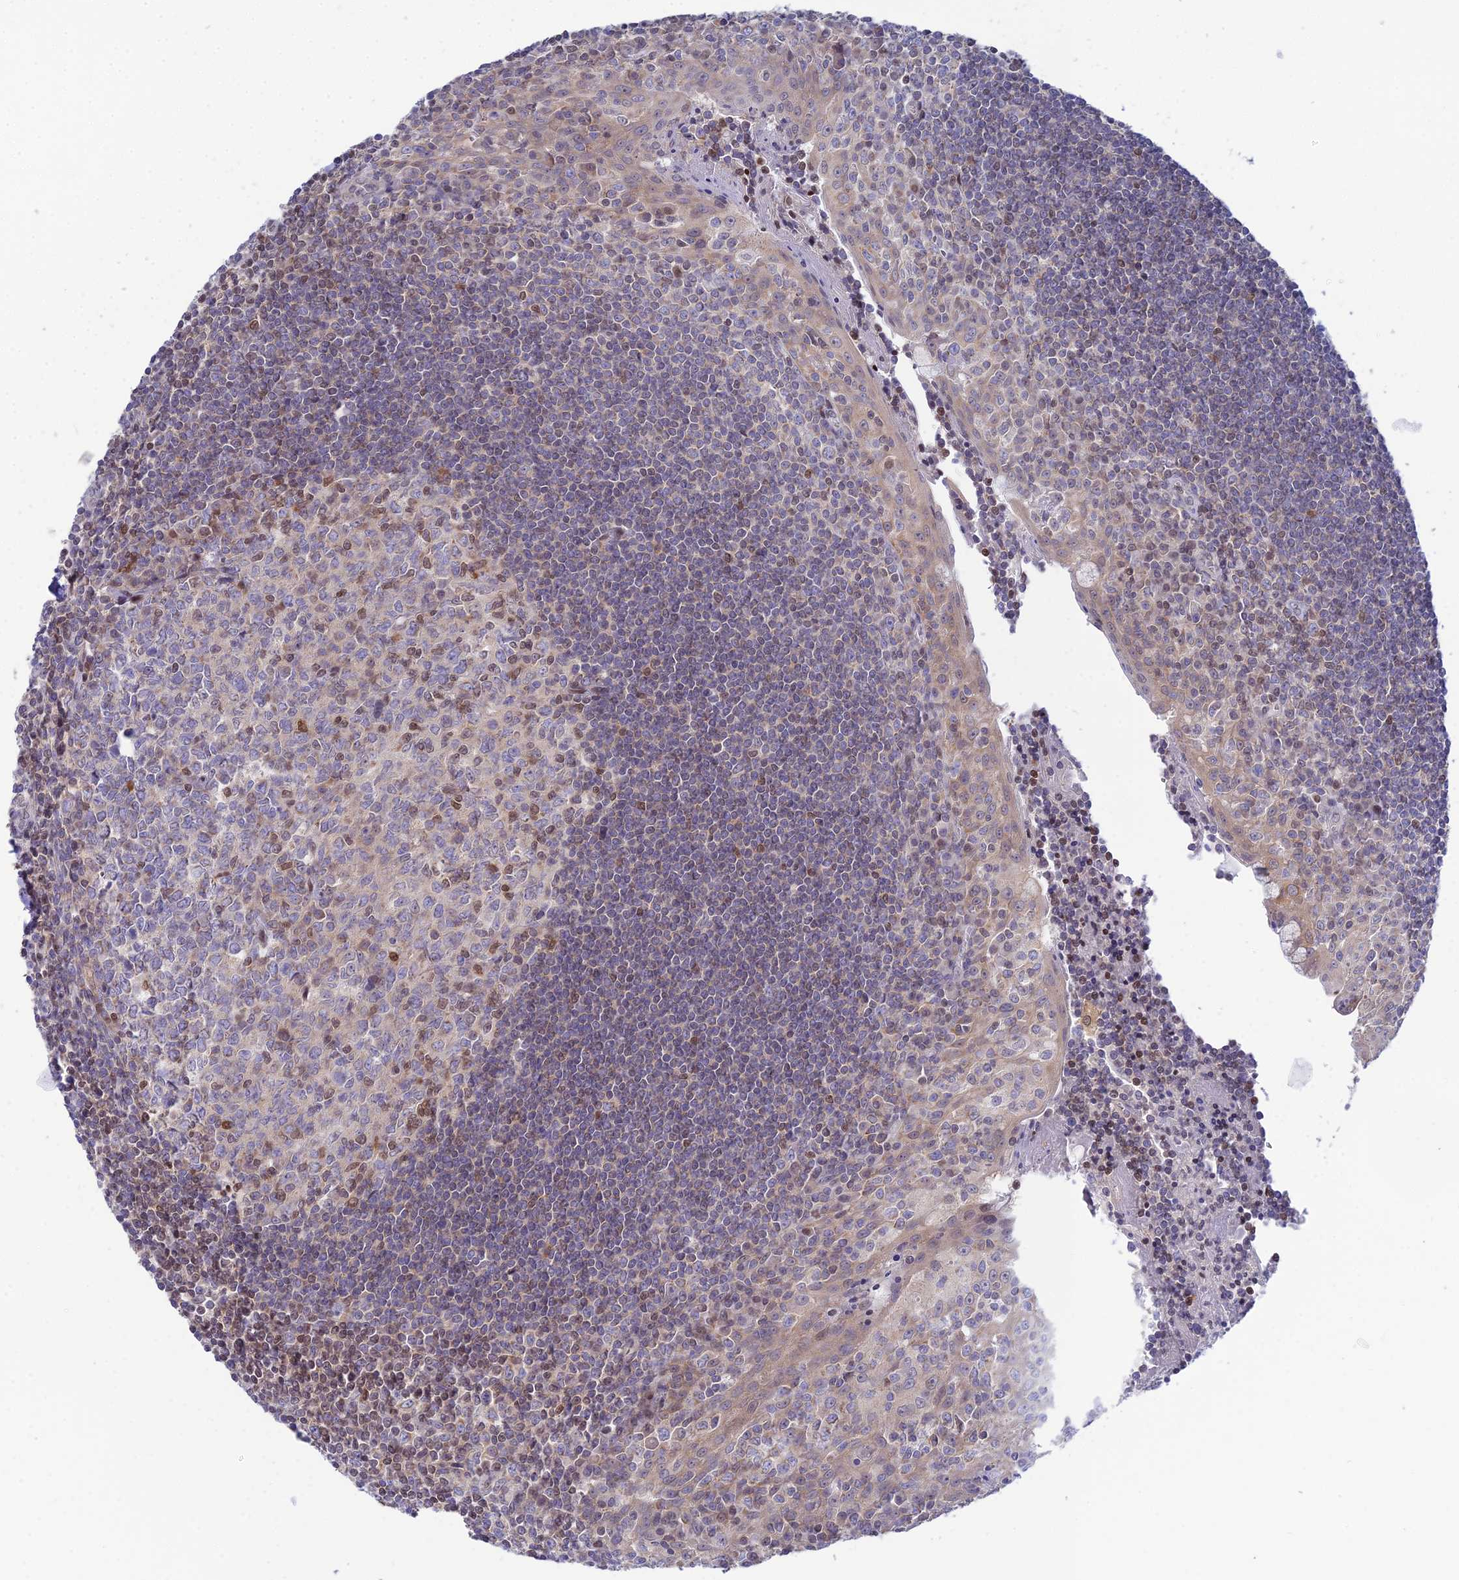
{"staining": {"intensity": "moderate", "quantity": "25%-75%", "location": "cytoplasmic/membranous,nuclear"}, "tissue": "tonsil", "cell_type": "Germinal center cells", "image_type": "normal", "snomed": [{"axis": "morphology", "description": "Normal tissue, NOS"}, {"axis": "topography", "description": "Tonsil"}], "caption": "The image demonstrates immunohistochemical staining of normal tonsil. There is moderate cytoplasmic/membranous,nuclear staining is appreciated in about 25%-75% of germinal center cells.", "gene": "ELOA2", "patient": {"sex": "male", "age": 27}}